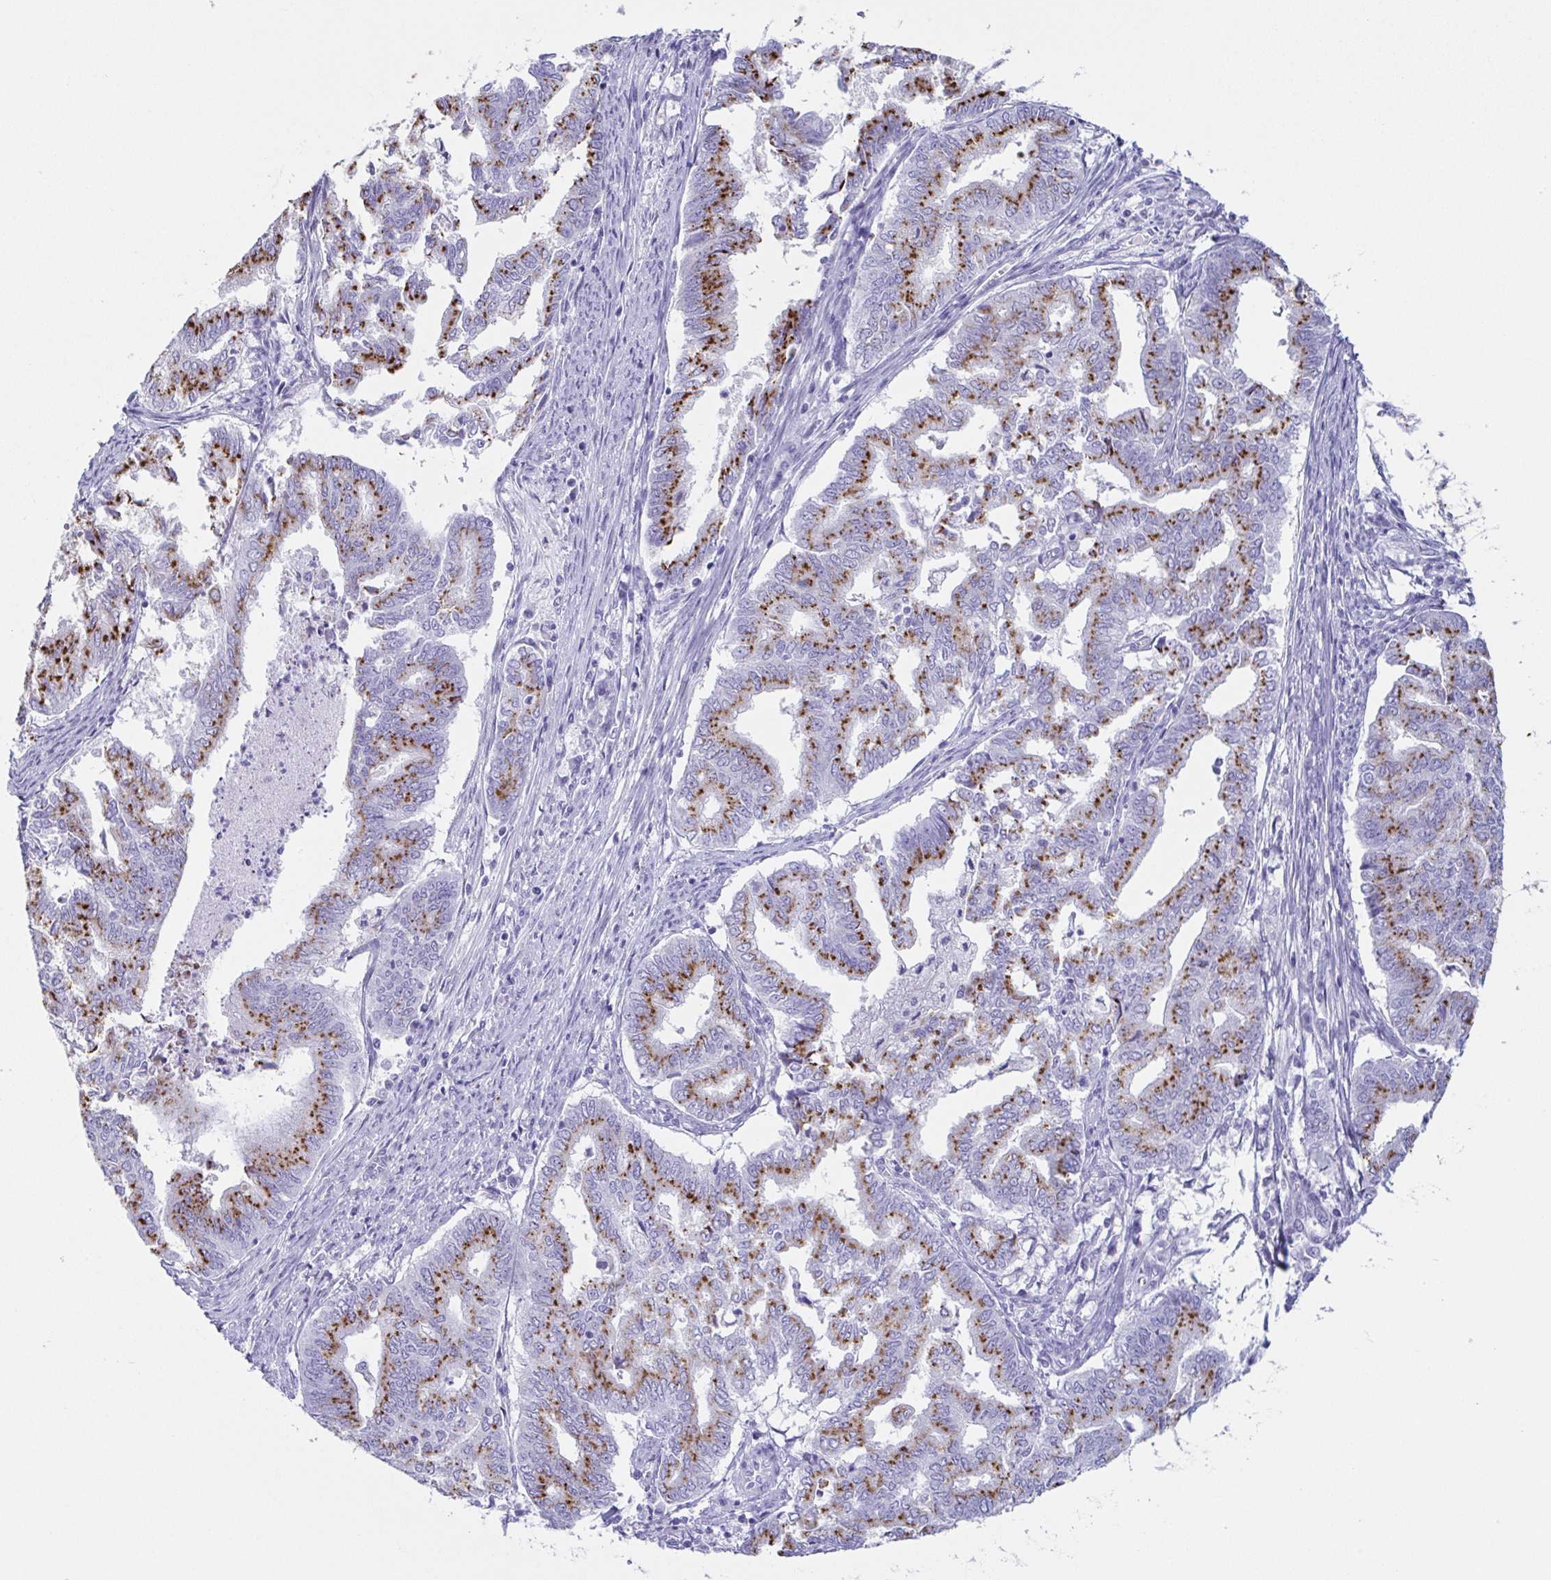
{"staining": {"intensity": "moderate", "quantity": ">75%", "location": "cytoplasmic/membranous"}, "tissue": "endometrial cancer", "cell_type": "Tumor cells", "image_type": "cancer", "snomed": [{"axis": "morphology", "description": "Adenocarcinoma, NOS"}, {"axis": "topography", "description": "Endometrium"}], "caption": "Protein staining shows moderate cytoplasmic/membranous staining in about >75% of tumor cells in adenocarcinoma (endometrial).", "gene": "LDLRAD1", "patient": {"sex": "female", "age": 79}}